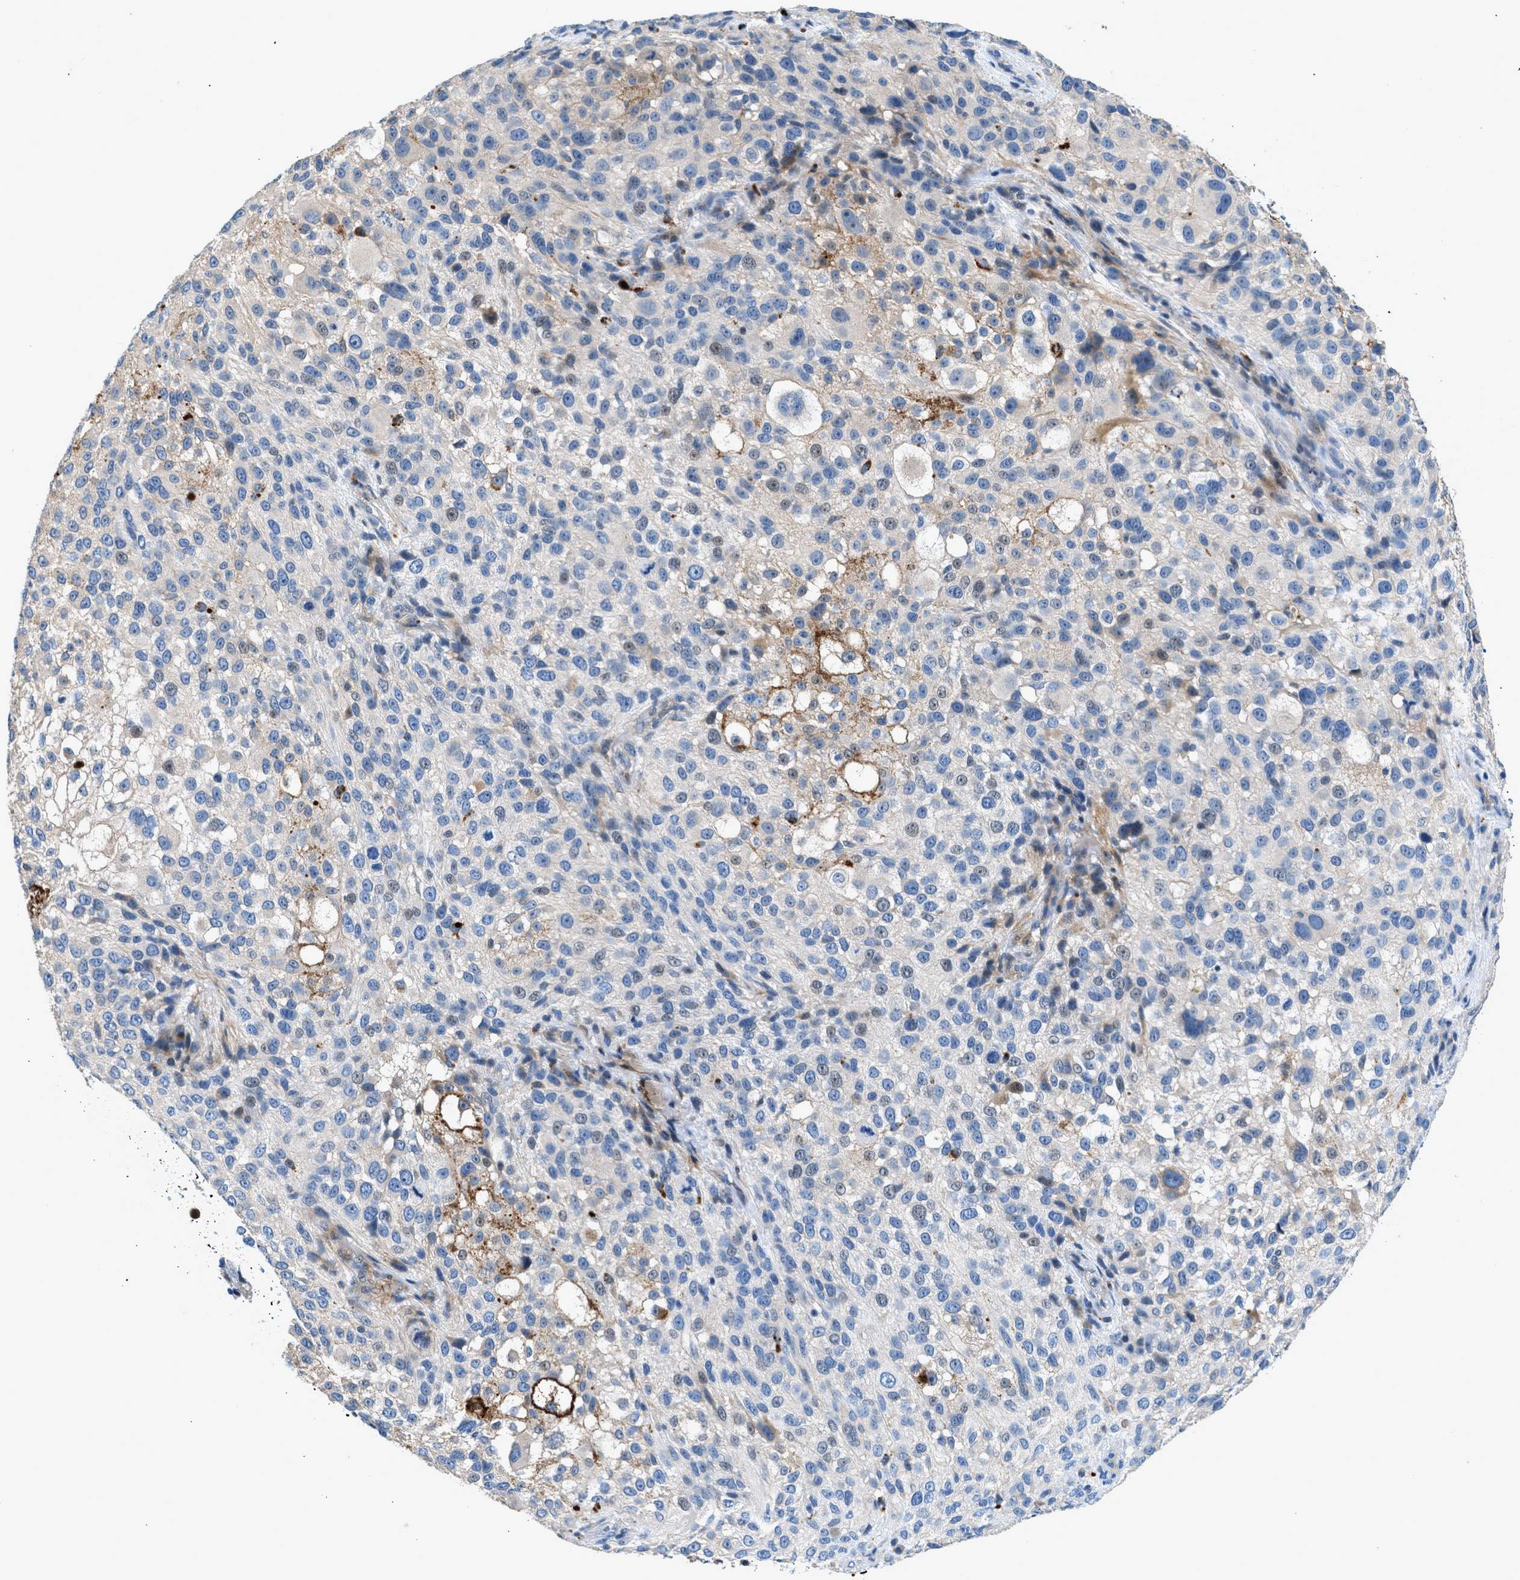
{"staining": {"intensity": "weak", "quantity": "<25%", "location": "cytoplasmic/membranous"}, "tissue": "melanoma", "cell_type": "Tumor cells", "image_type": "cancer", "snomed": [{"axis": "morphology", "description": "Necrosis, NOS"}, {"axis": "morphology", "description": "Malignant melanoma, NOS"}, {"axis": "topography", "description": "Skin"}], "caption": "Immunohistochemistry (IHC) histopathology image of neoplastic tissue: human melanoma stained with DAB (3,3'-diaminobenzidine) shows no significant protein expression in tumor cells.", "gene": "RWDD2B", "patient": {"sex": "female", "age": 87}}